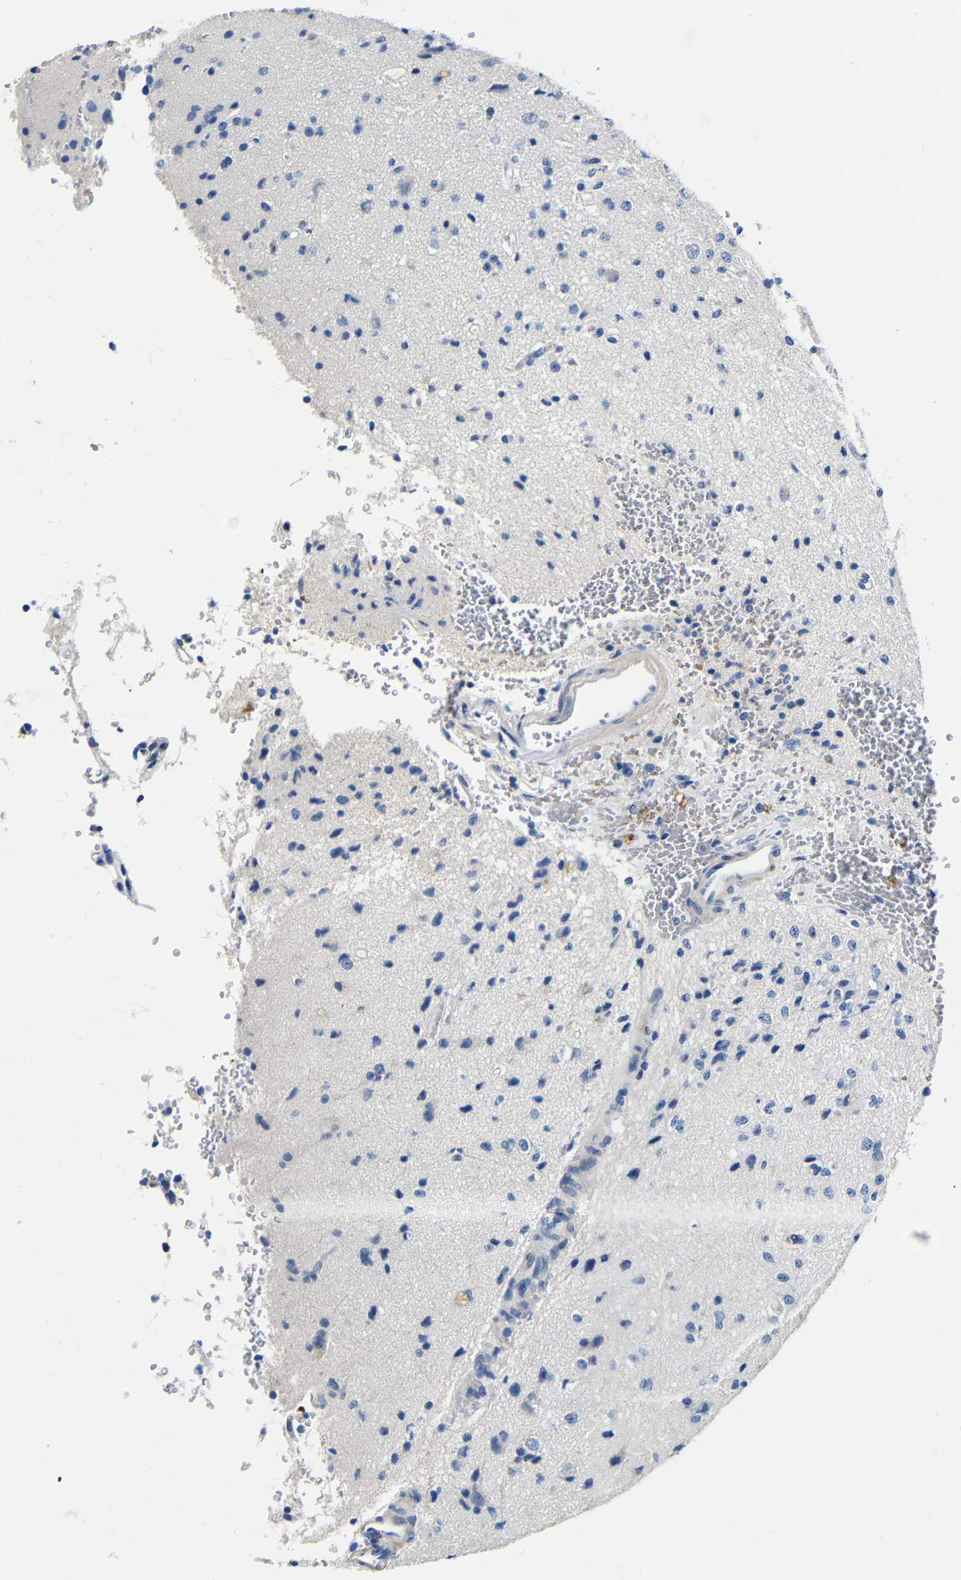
{"staining": {"intensity": "weak", "quantity": "<25%", "location": "cytoplasmic/membranous"}, "tissue": "glioma", "cell_type": "Tumor cells", "image_type": "cancer", "snomed": [{"axis": "morphology", "description": "Glioma, malignant, High grade"}, {"axis": "topography", "description": "pancreas cauda"}], "caption": "Human malignant glioma (high-grade) stained for a protein using immunohistochemistry displays no staining in tumor cells.", "gene": "TNFAIP1", "patient": {"sex": "male", "age": 60}}